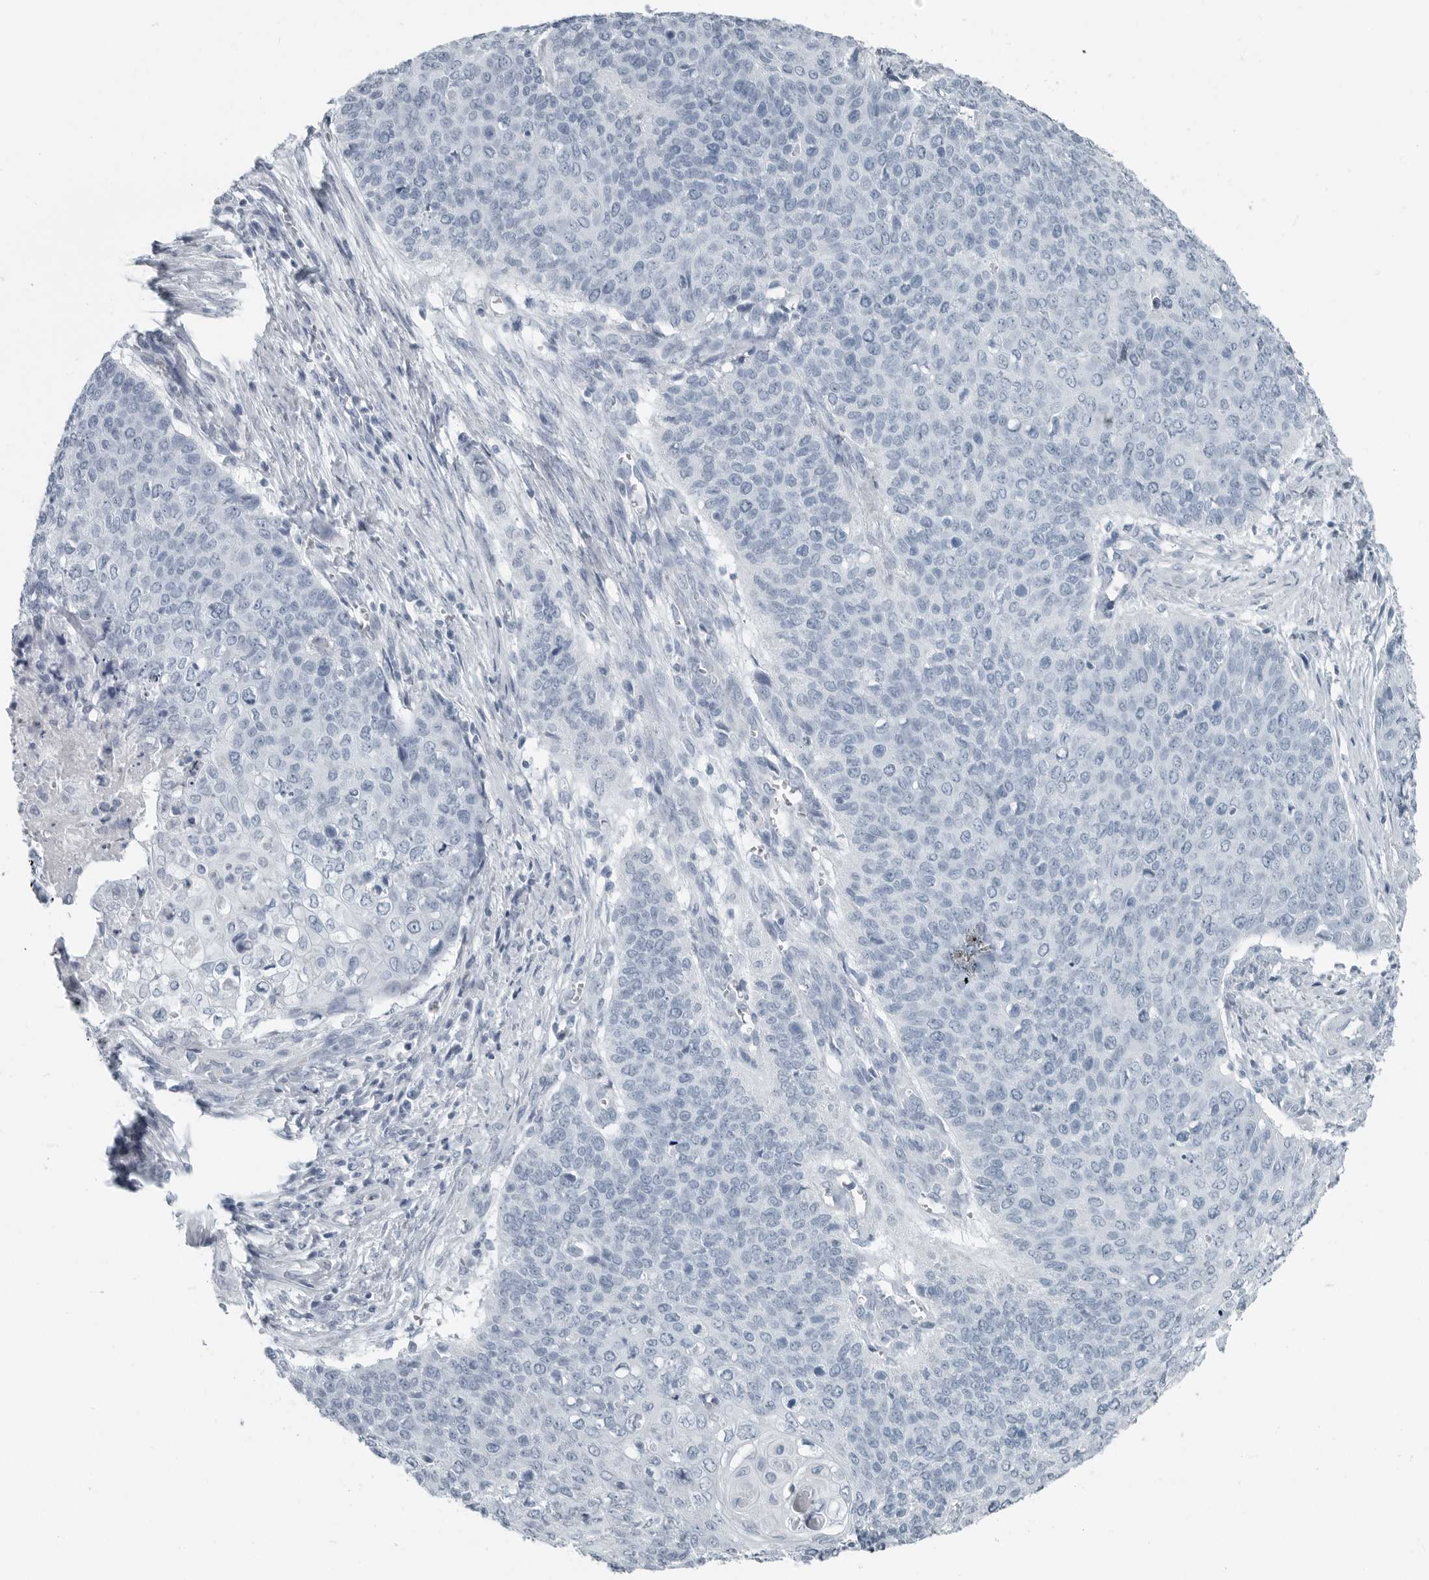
{"staining": {"intensity": "negative", "quantity": "none", "location": "none"}, "tissue": "cervical cancer", "cell_type": "Tumor cells", "image_type": "cancer", "snomed": [{"axis": "morphology", "description": "Squamous cell carcinoma, NOS"}, {"axis": "topography", "description": "Cervix"}], "caption": "DAB immunohistochemical staining of squamous cell carcinoma (cervical) shows no significant staining in tumor cells.", "gene": "ZPBP2", "patient": {"sex": "female", "age": 39}}